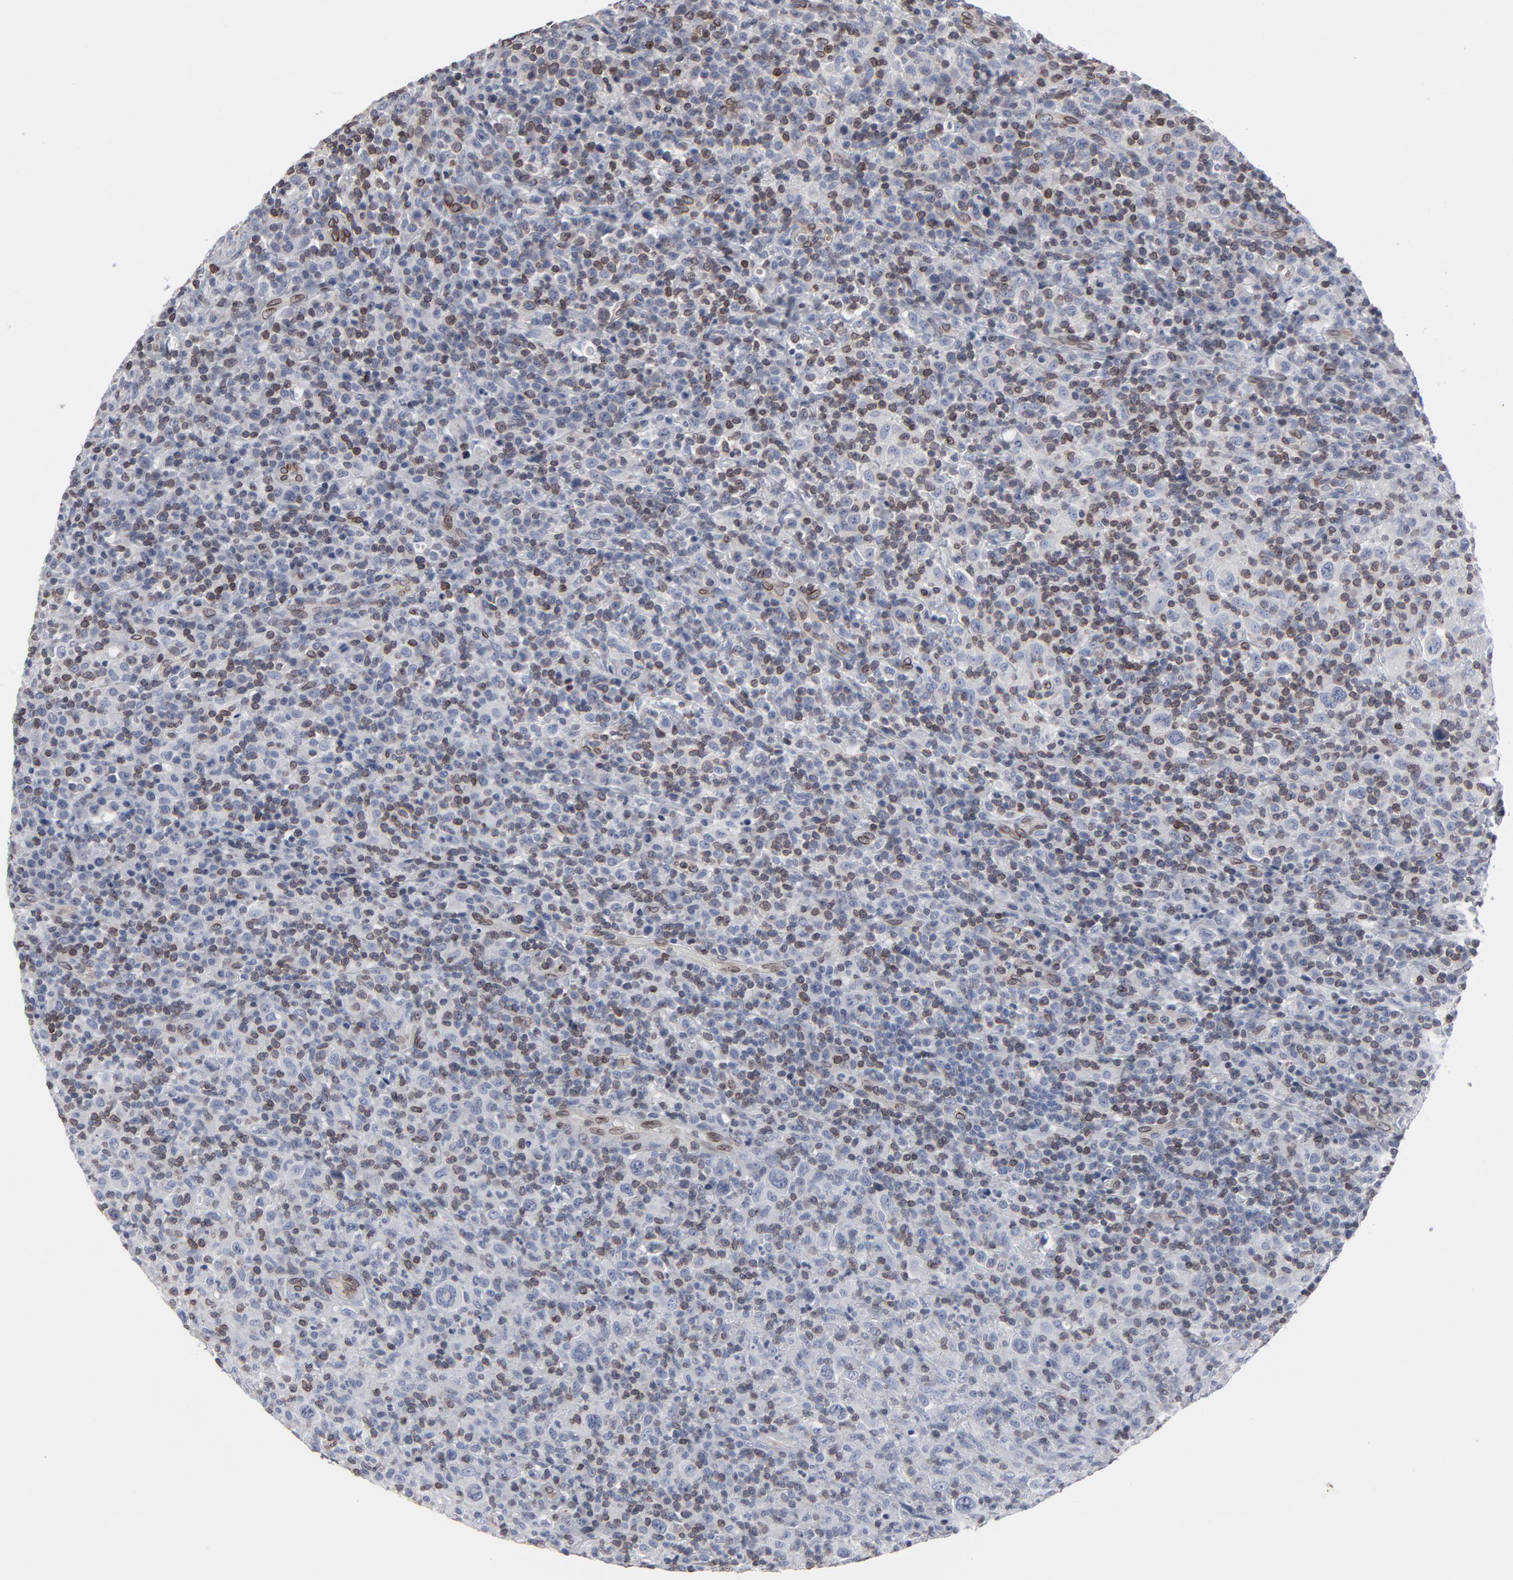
{"staining": {"intensity": "moderate", "quantity": "25%-75%", "location": "cytoplasmic/membranous,nuclear"}, "tissue": "lymphoma", "cell_type": "Tumor cells", "image_type": "cancer", "snomed": [{"axis": "morphology", "description": "Hodgkin's disease, NOS"}, {"axis": "topography", "description": "Lymph node"}], "caption": "A brown stain highlights moderate cytoplasmic/membranous and nuclear staining of a protein in human lymphoma tumor cells.", "gene": "SYNE2", "patient": {"sex": "male", "age": 65}}